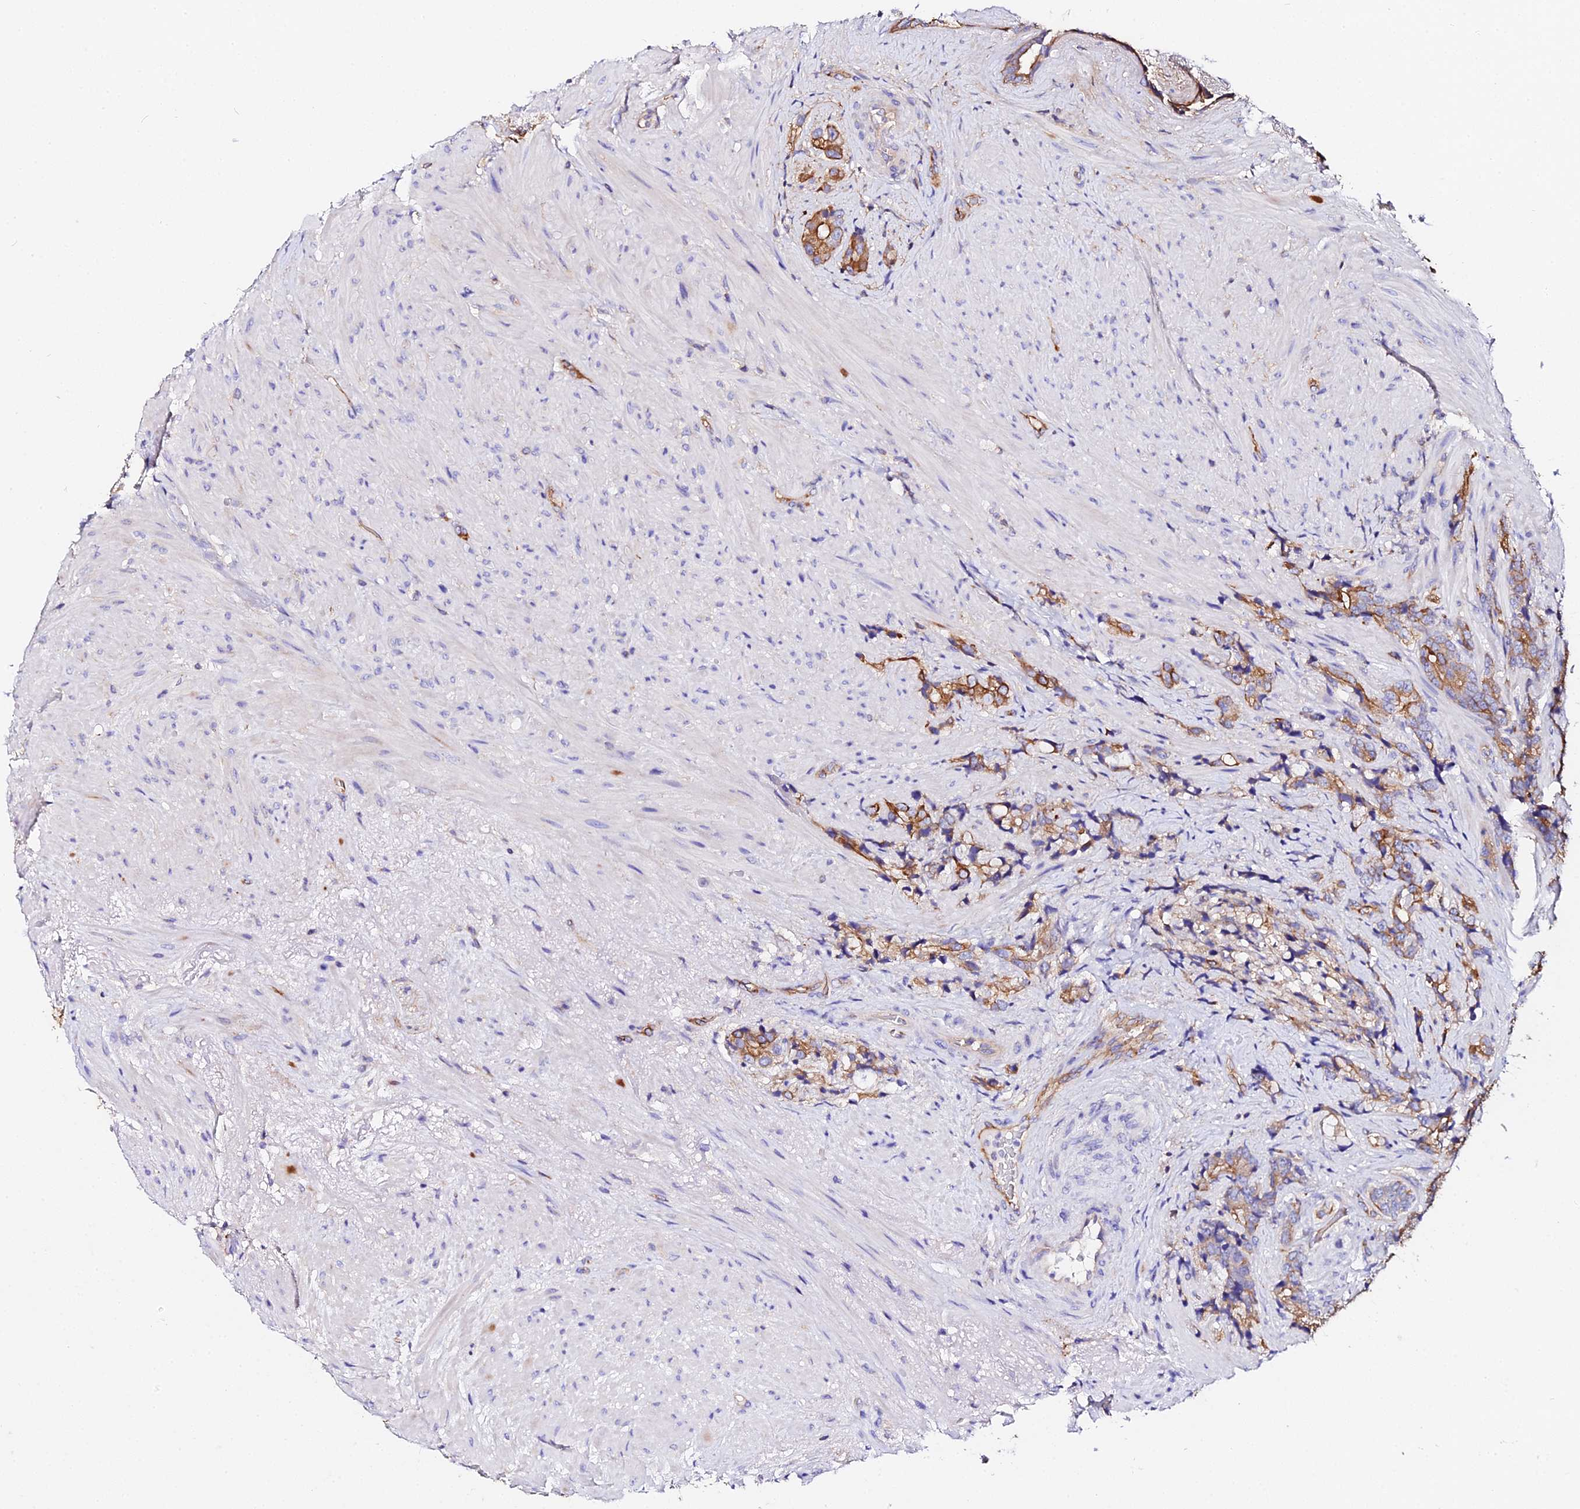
{"staining": {"intensity": "moderate", "quantity": ">75%", "location": "cytoplasmic/membranous"}, "tissue": "prostate cancer", "cell_type": "Tumor cells", "image_type": "cancer", "snomed": [{"axis": "morphology", "description": "Adenocarcinoma, High grade"}, {"axis": "topography", "description": "Prostate"}], "caption": "Protein expression analysis of human prostate cancer (adenocarcinoma (high-grade)) reveals moderate cytoplasmic/membranous positivity in about >75% of tumor cells. Using DAB (3,3'-diaminobenzidine) (brown) and hematoxylin (blue) stains, captured at high magnification using brightfield microscopy.", "gene": "DAW1", "patient": {"sex": "male", "age": 74}}